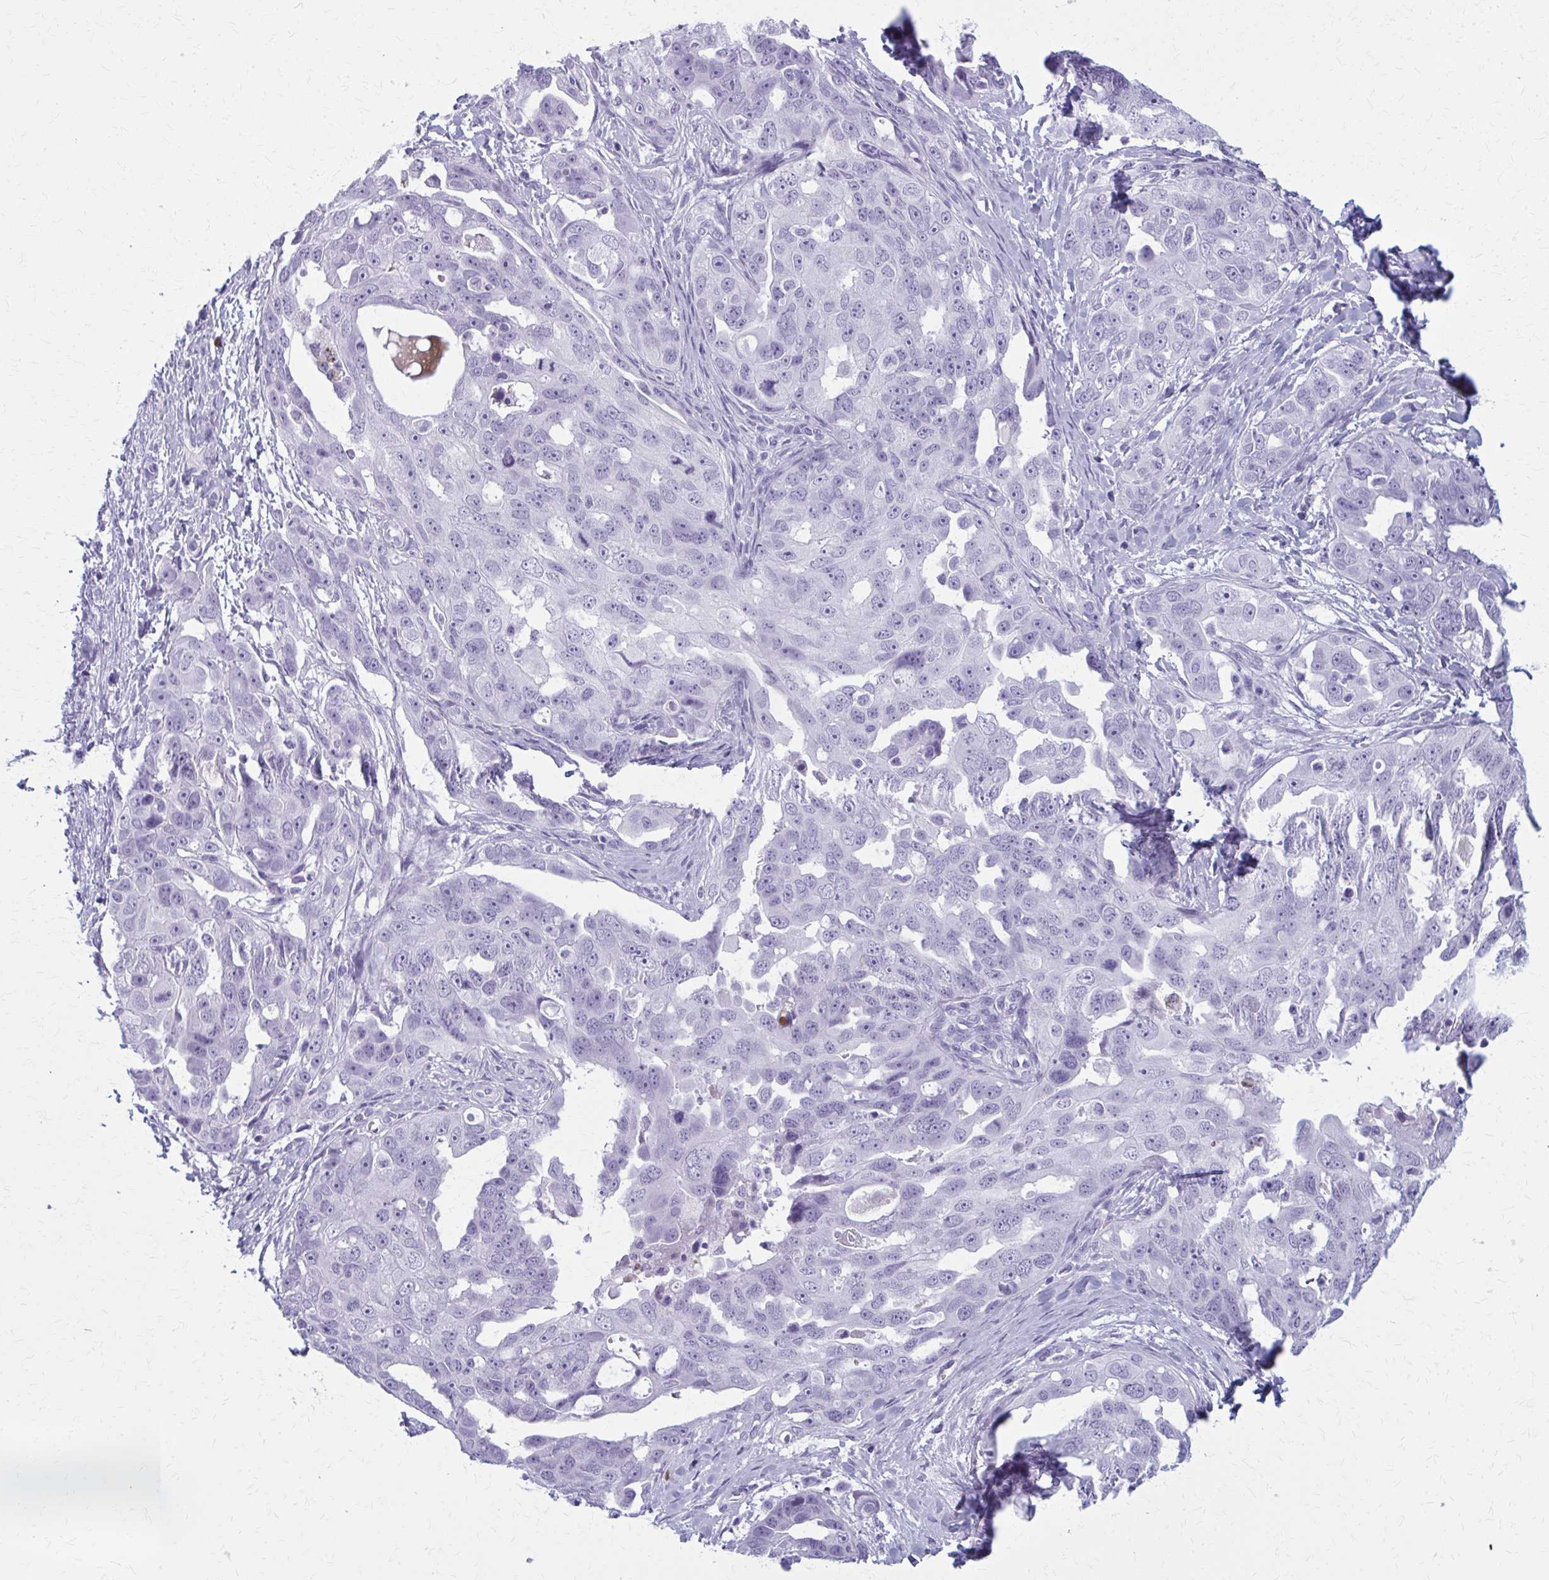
{"staining": {"intensity": "negative", "quantity": "none", "location": "none"}, "tissue": "ovarian cancer", "cell_type": "Tumor cells", "image_type": "cancer", "snomed": [{"axis": "morphology", "description": "Carcinoma, endometroid"}, {"axis": "topography", "description": "Ovary"}], "caption": "Human ovarian endometroid carcinoma stained for a protein using IHC reveals no expression in tumor cells.", "gene": "ZDHHC7", "patient": {"sex": "female", "age": 70}}